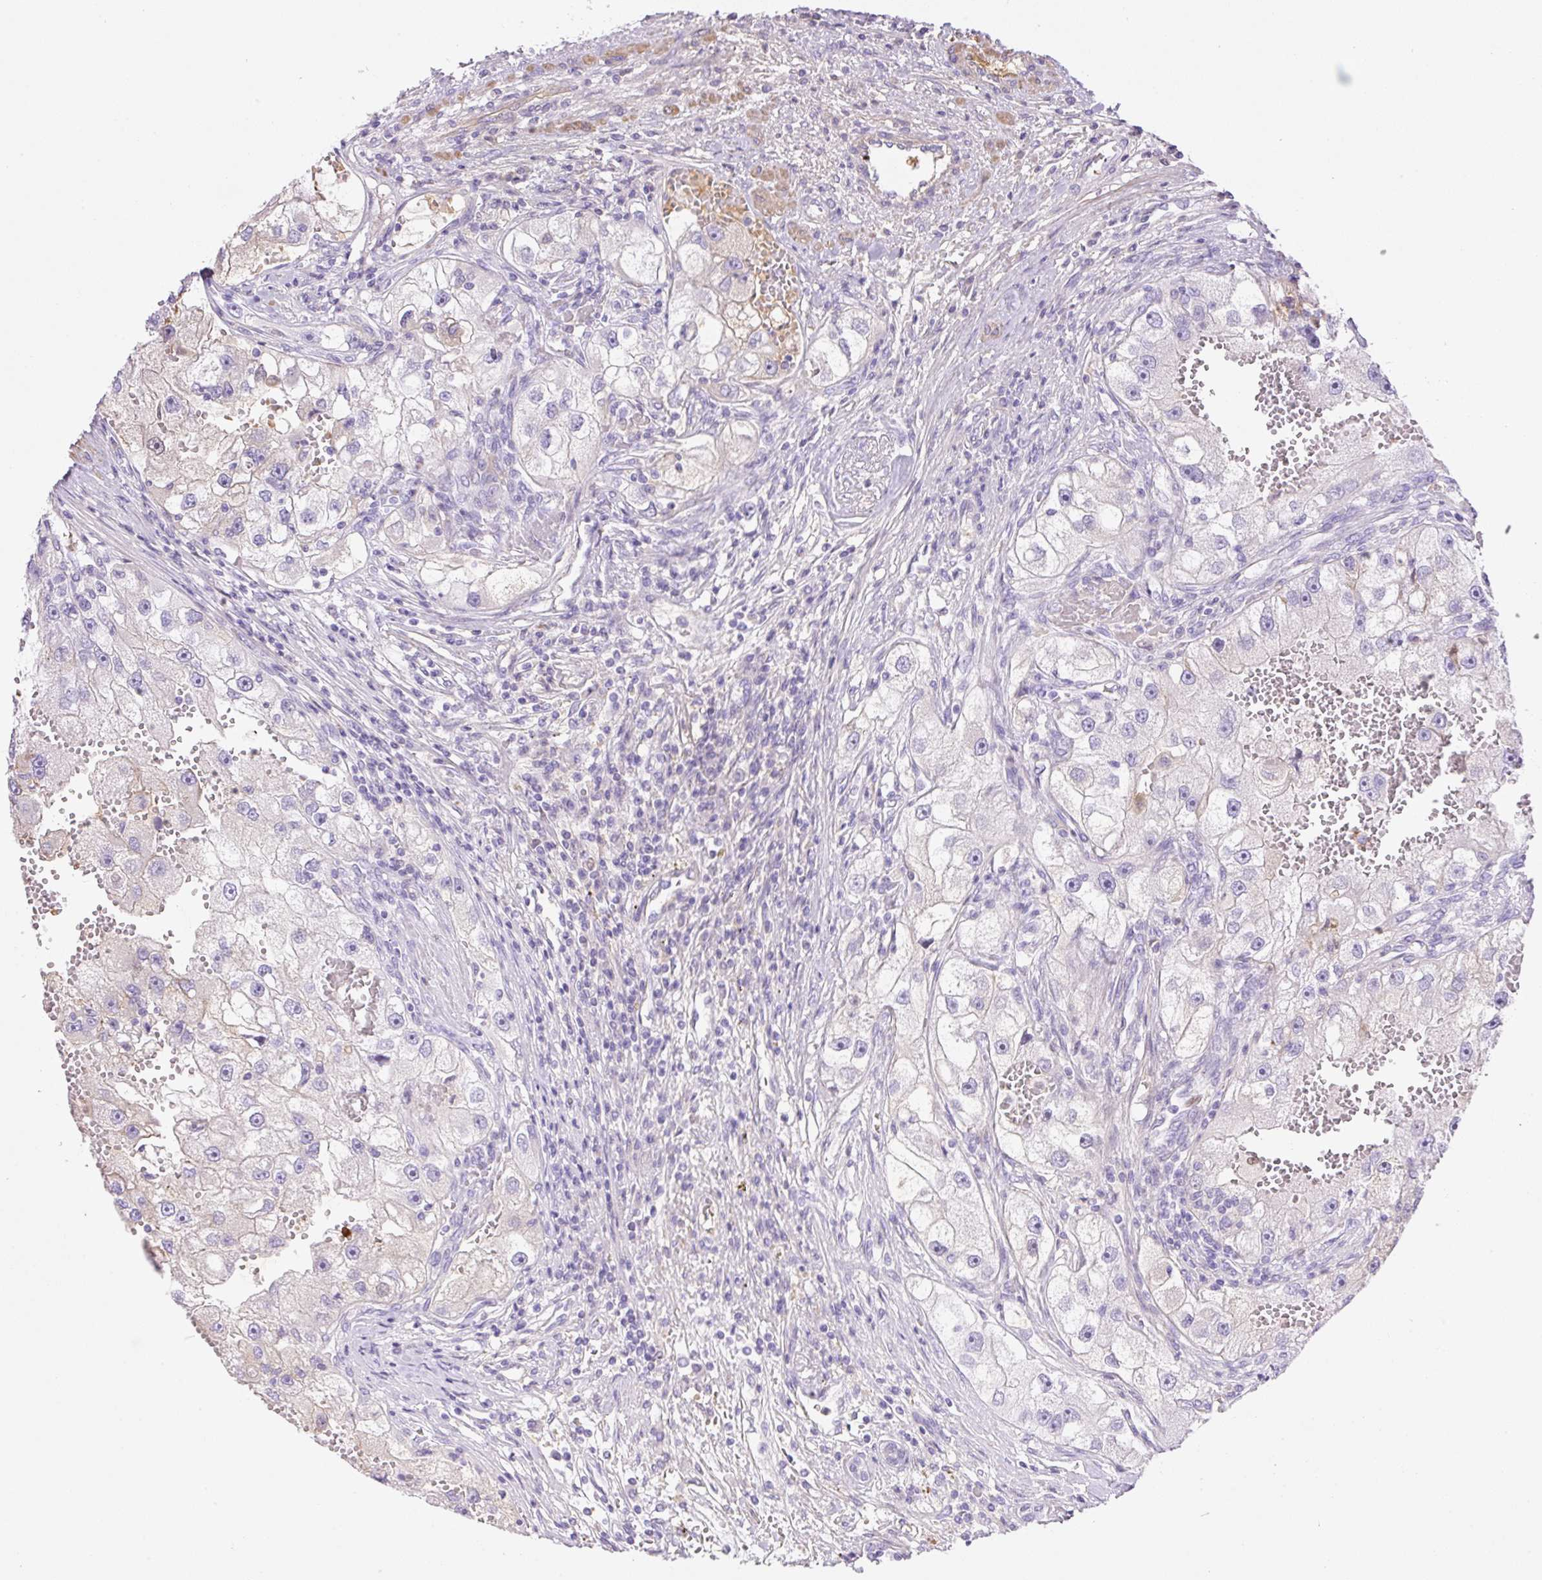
{"staining": {"intensity": "negative", "quantity": "none", "location": "none"}, "tissue": "renal cancer", "cell_type": "Tumor cells", "image_type": "cancer", "snomed": [{"axis": "morphology", "description": "Adenocarcinoma, NOS"}, {"axis": "topography", "description": "Kidney"}], "caption": "Renal cancer was stained to show a protein in brown. There is no significant positivity in tumor cells.", "gene": "TDRD15", "patient": {"sex": "male", "age": 63}}